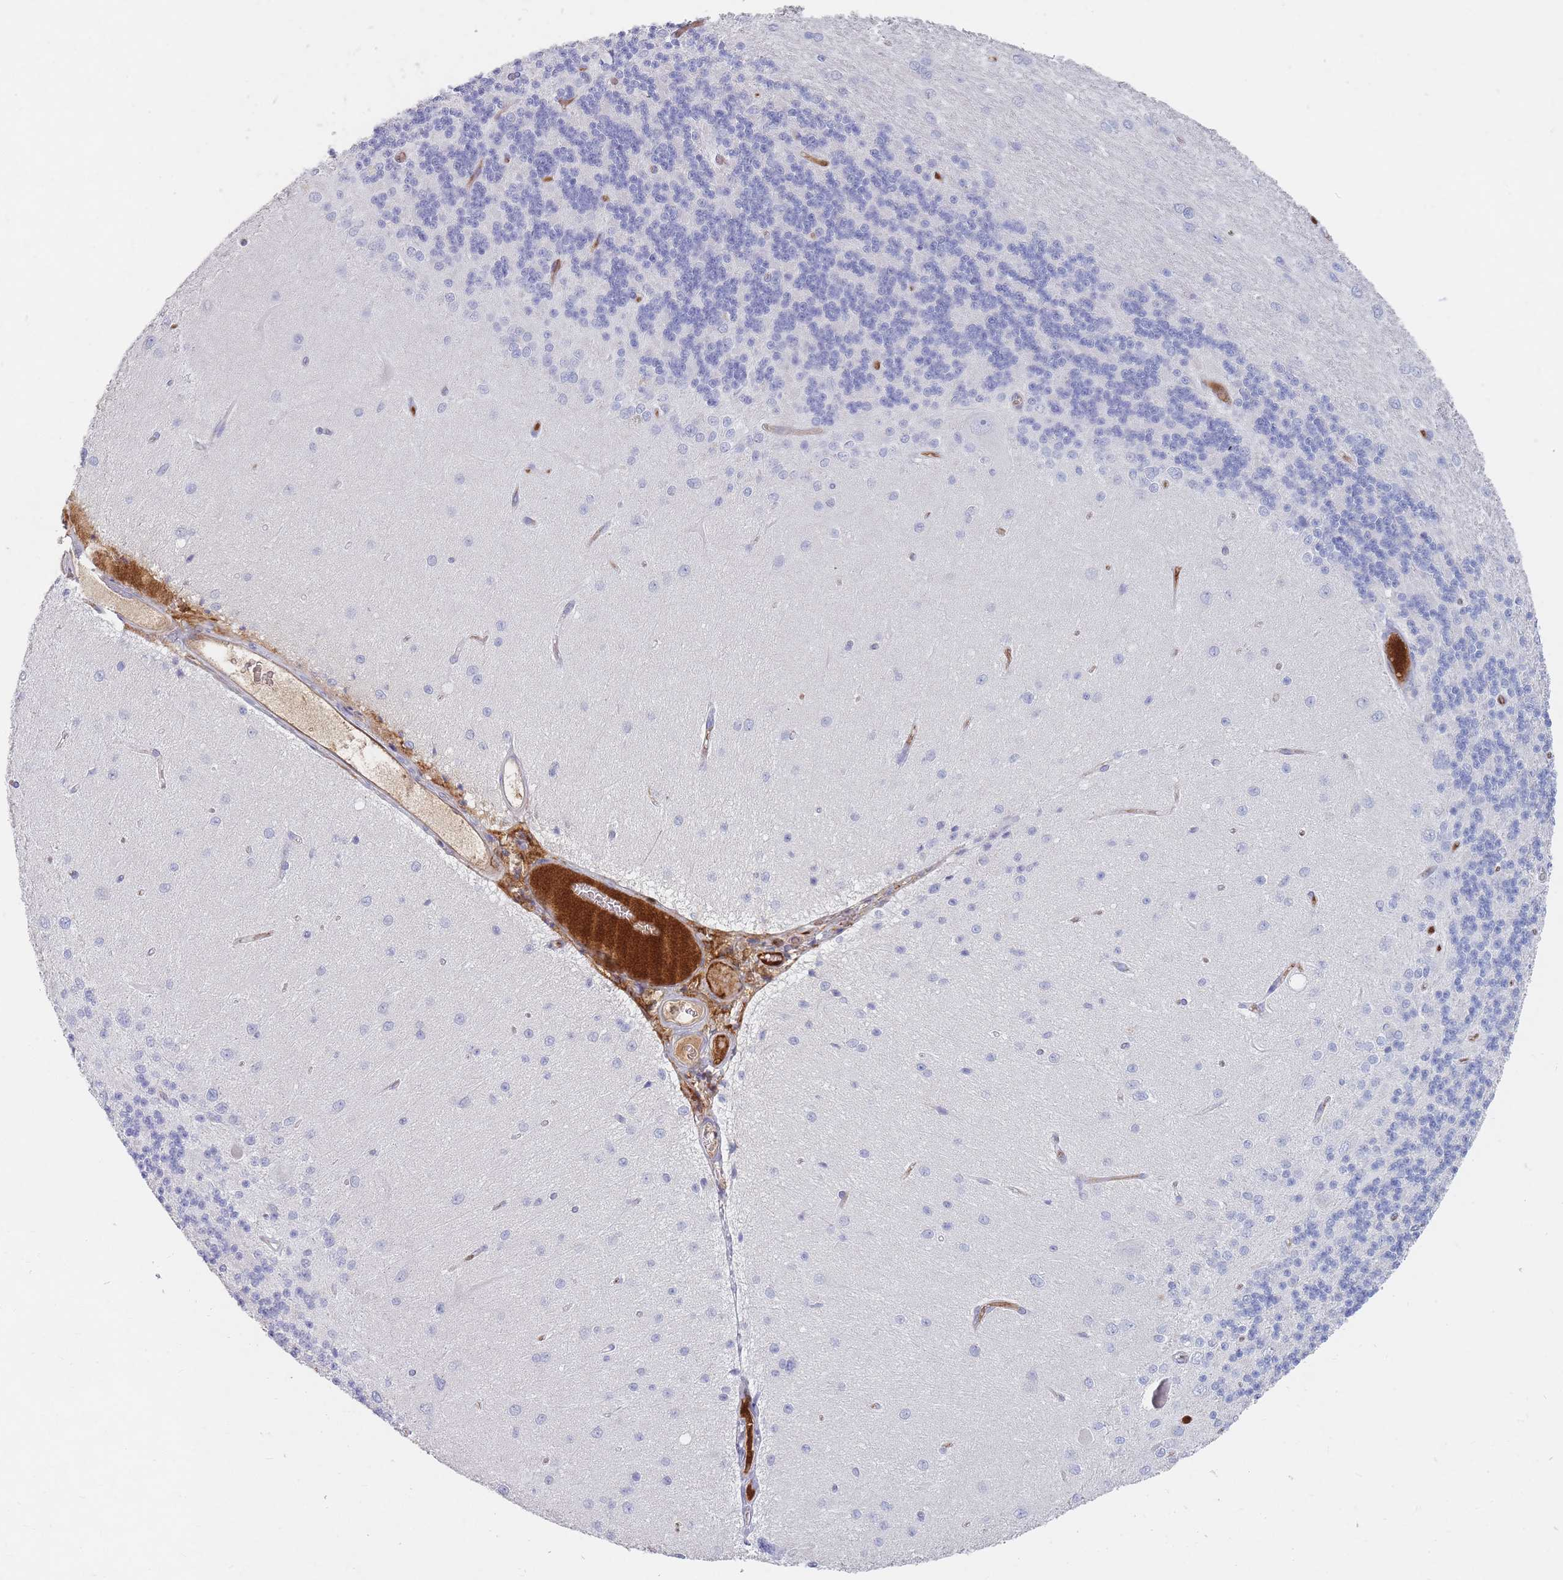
{"staining": {"intensity": "negative", "quantity": "none", "location": "none"}, "tissue": "cerebellum", "cell_type": "Cells in granular layer", "image_type": "normal", "snomed": [{"axis": "morphology", "description": "Normal tissue, NOS"}, {"axis": "topography", "description": "Cerebellum"}], "caption": "A high-resolution image shows IHC staining of normal cerebellum, which displays no significant positivity in cells in granular layer.", "gene": "PRG4", "patient": {"sex": "female", "age": 29}}